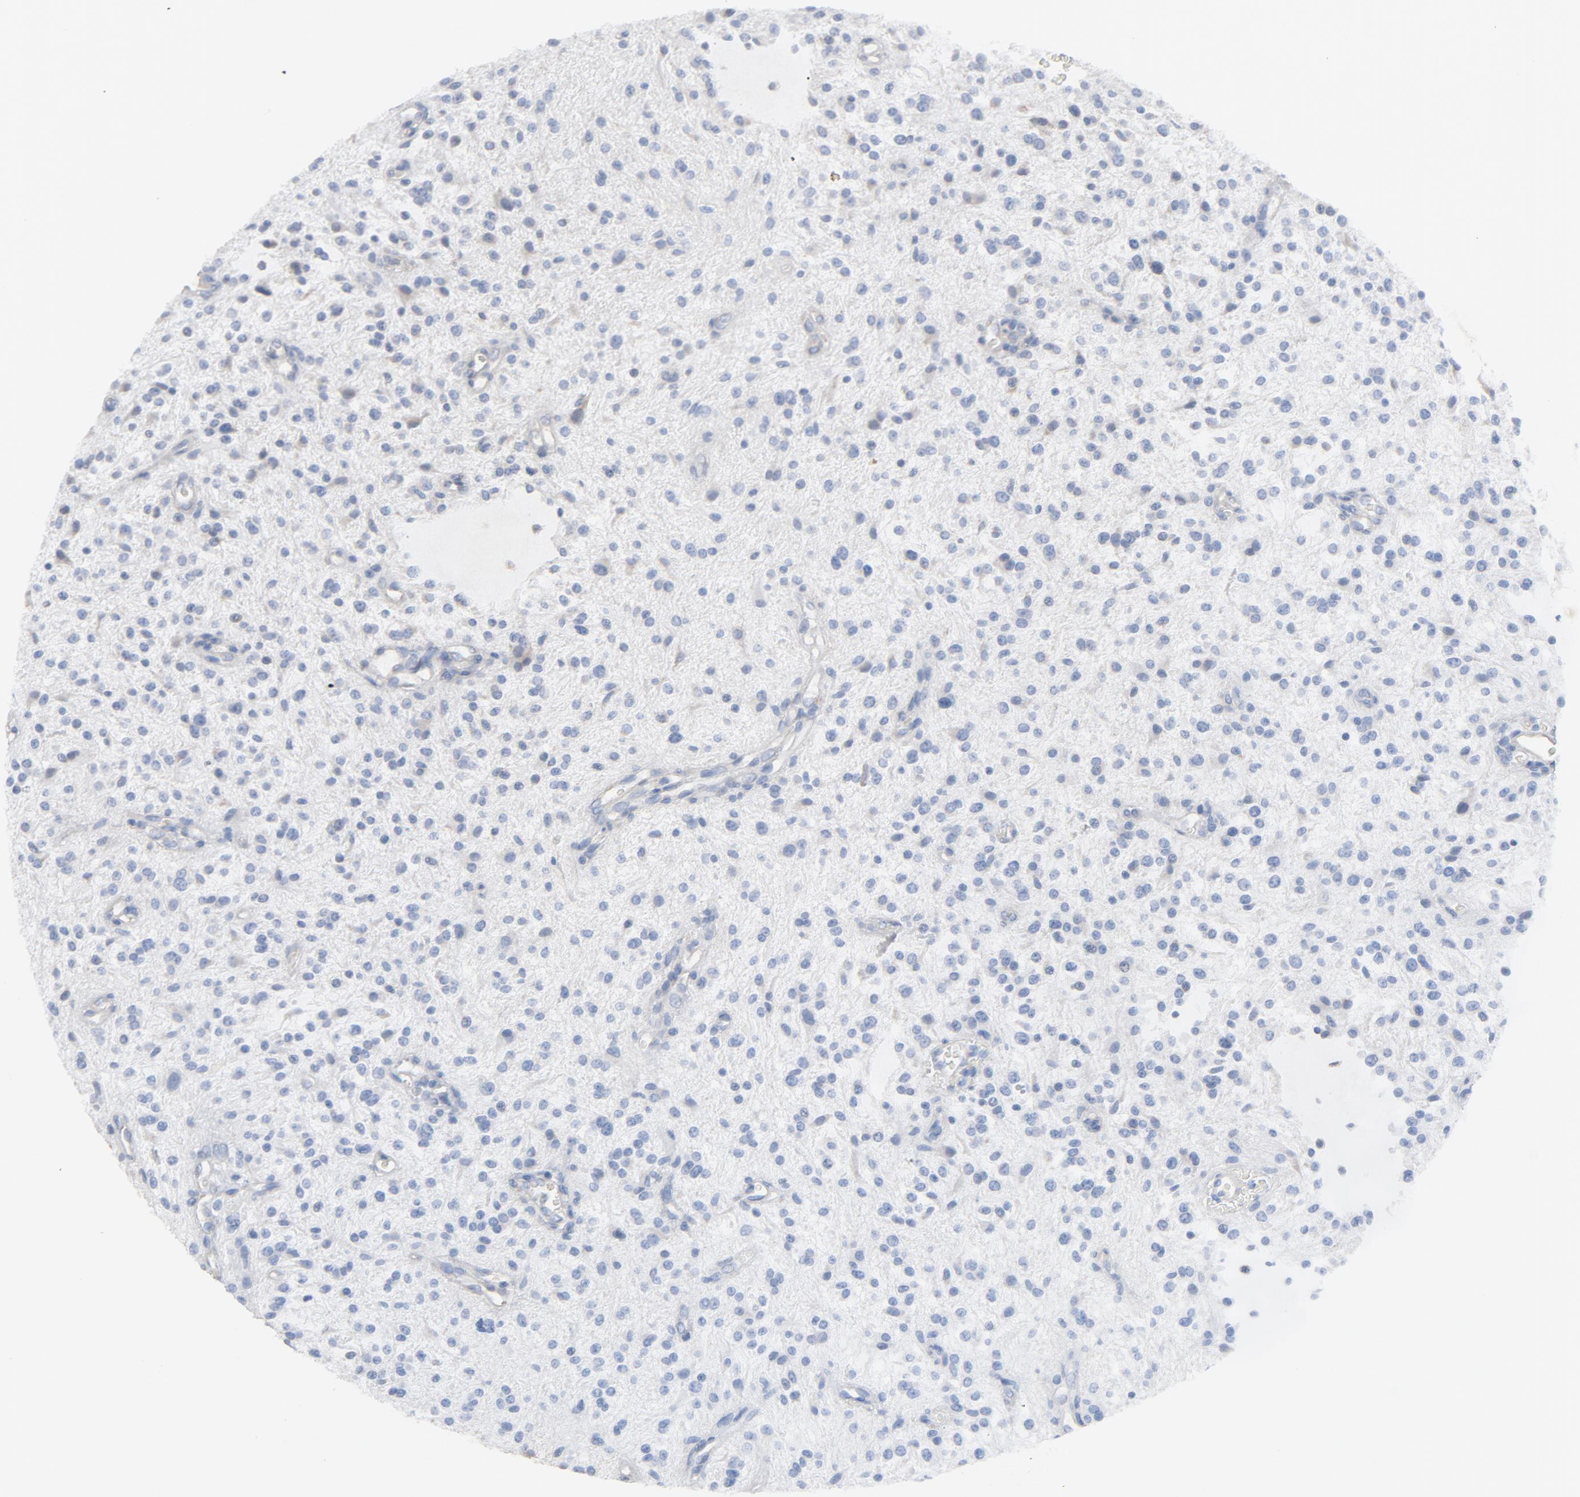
{"staining": {"intensity": "negative", "quantity": "none", "location": "none"}, "tissue": "glioma", "cell_type": "Tumor cells", "image_type": "cancer", "snomed": [{"axis": "morphology", "description": "Glioma, malignant, NOS"}, {"axis": "topography", "description": "Cerebellum"}], "caption": "An immunohistochemistry (IHC) micrograph of glioma is shown. There is no staining in tumor cells of glioma.", "gene": "C14orf119", "patient": {"sex": "female", "age": 10}}